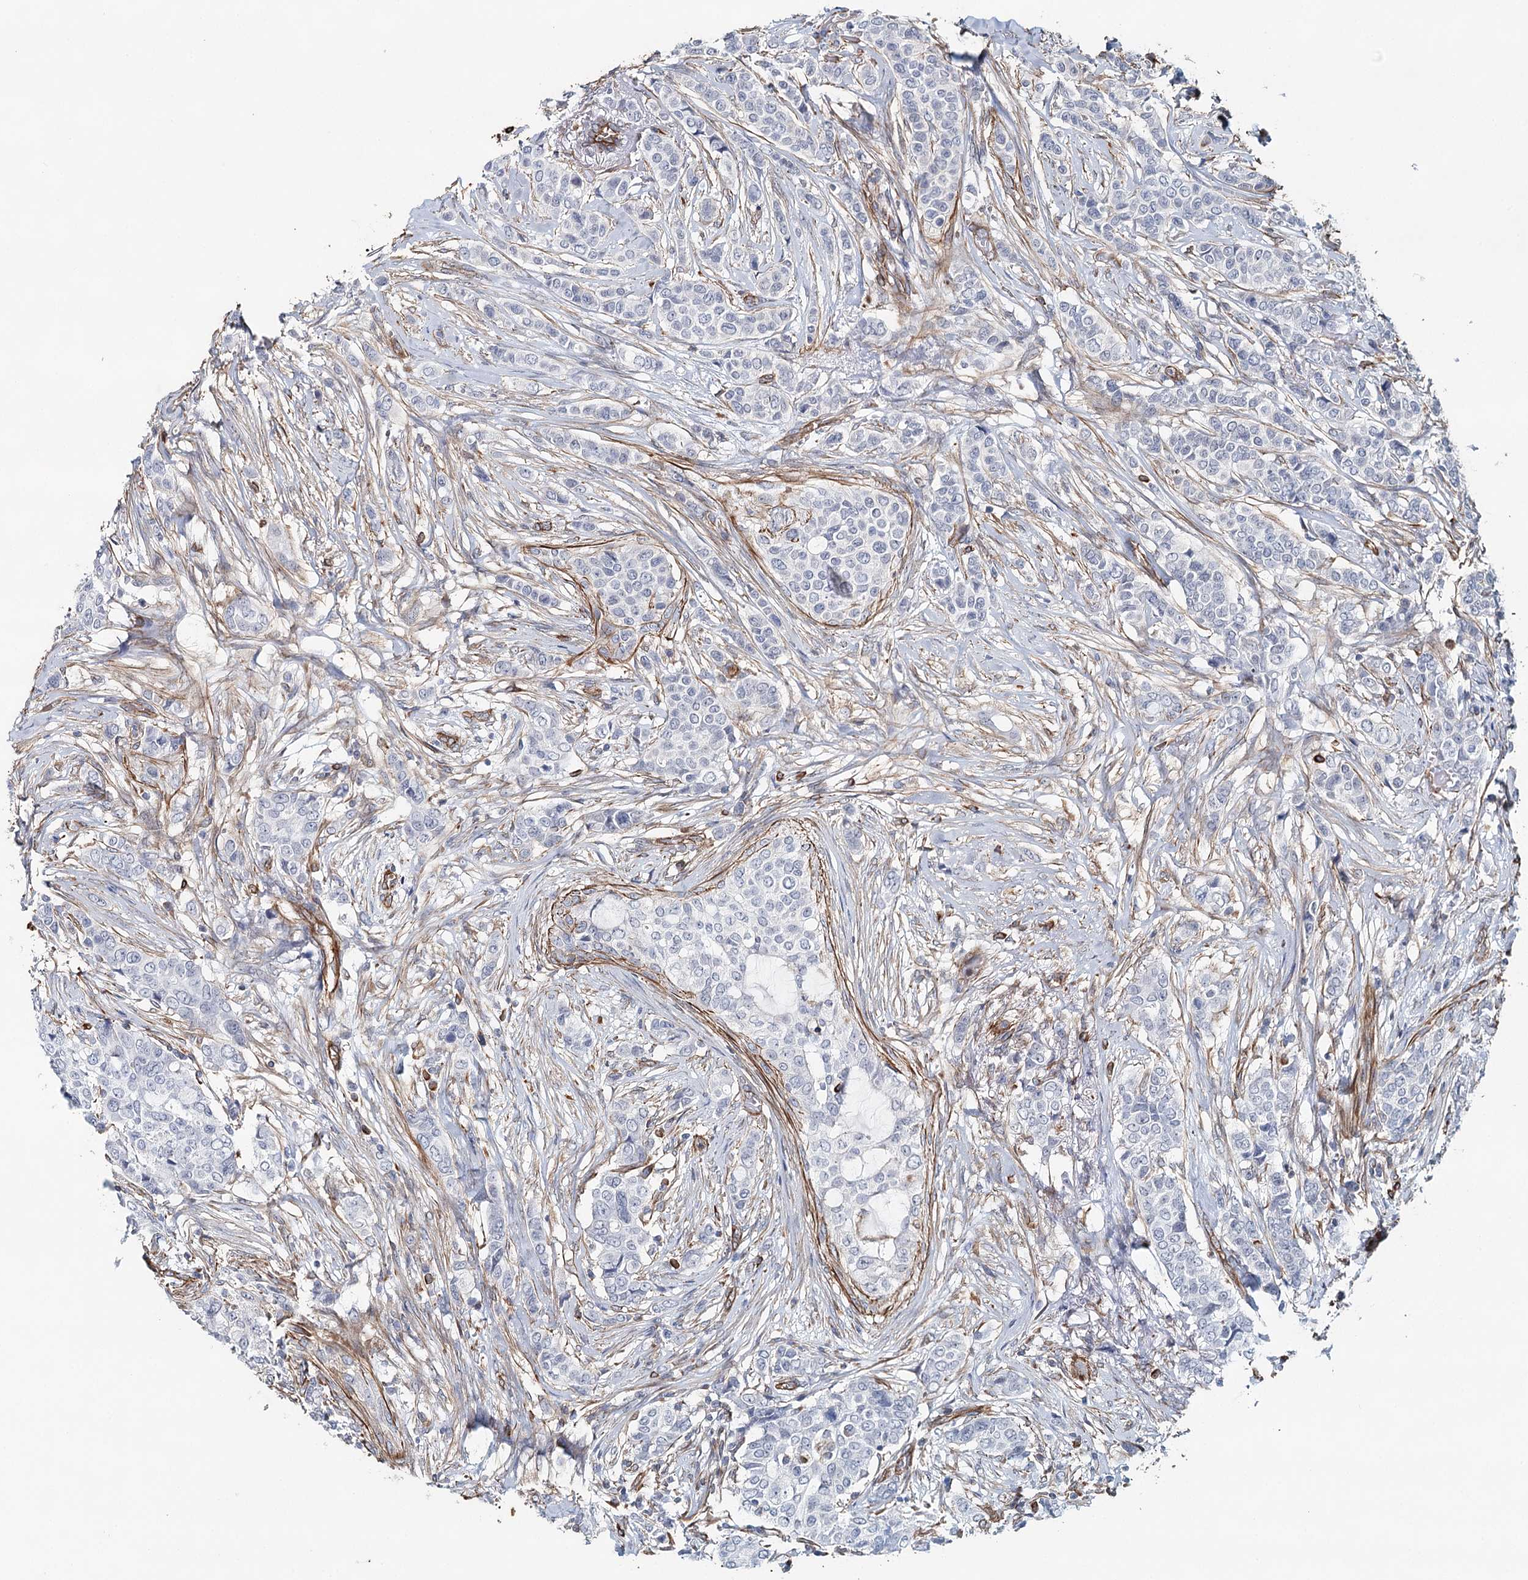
{"staining": {"intensity": "negative", "quantity": "none", "location": "none"}, "tissue": "breast cancer", "cell_type": "Tumor cells", "image_type": "cancer", "snomed": [{"axis": "morphology", "description": "Lobular carcinoma"}, {"axis": "topography", "description": "Breast"}], "caption": "Immunohistochemistry image of breast lobular carcinoma stained for a protein (brown), which demonstrates no positivity in tumor cells.", "gene": "SYNPO", "patient": {"sex": "female", "age": 51}}